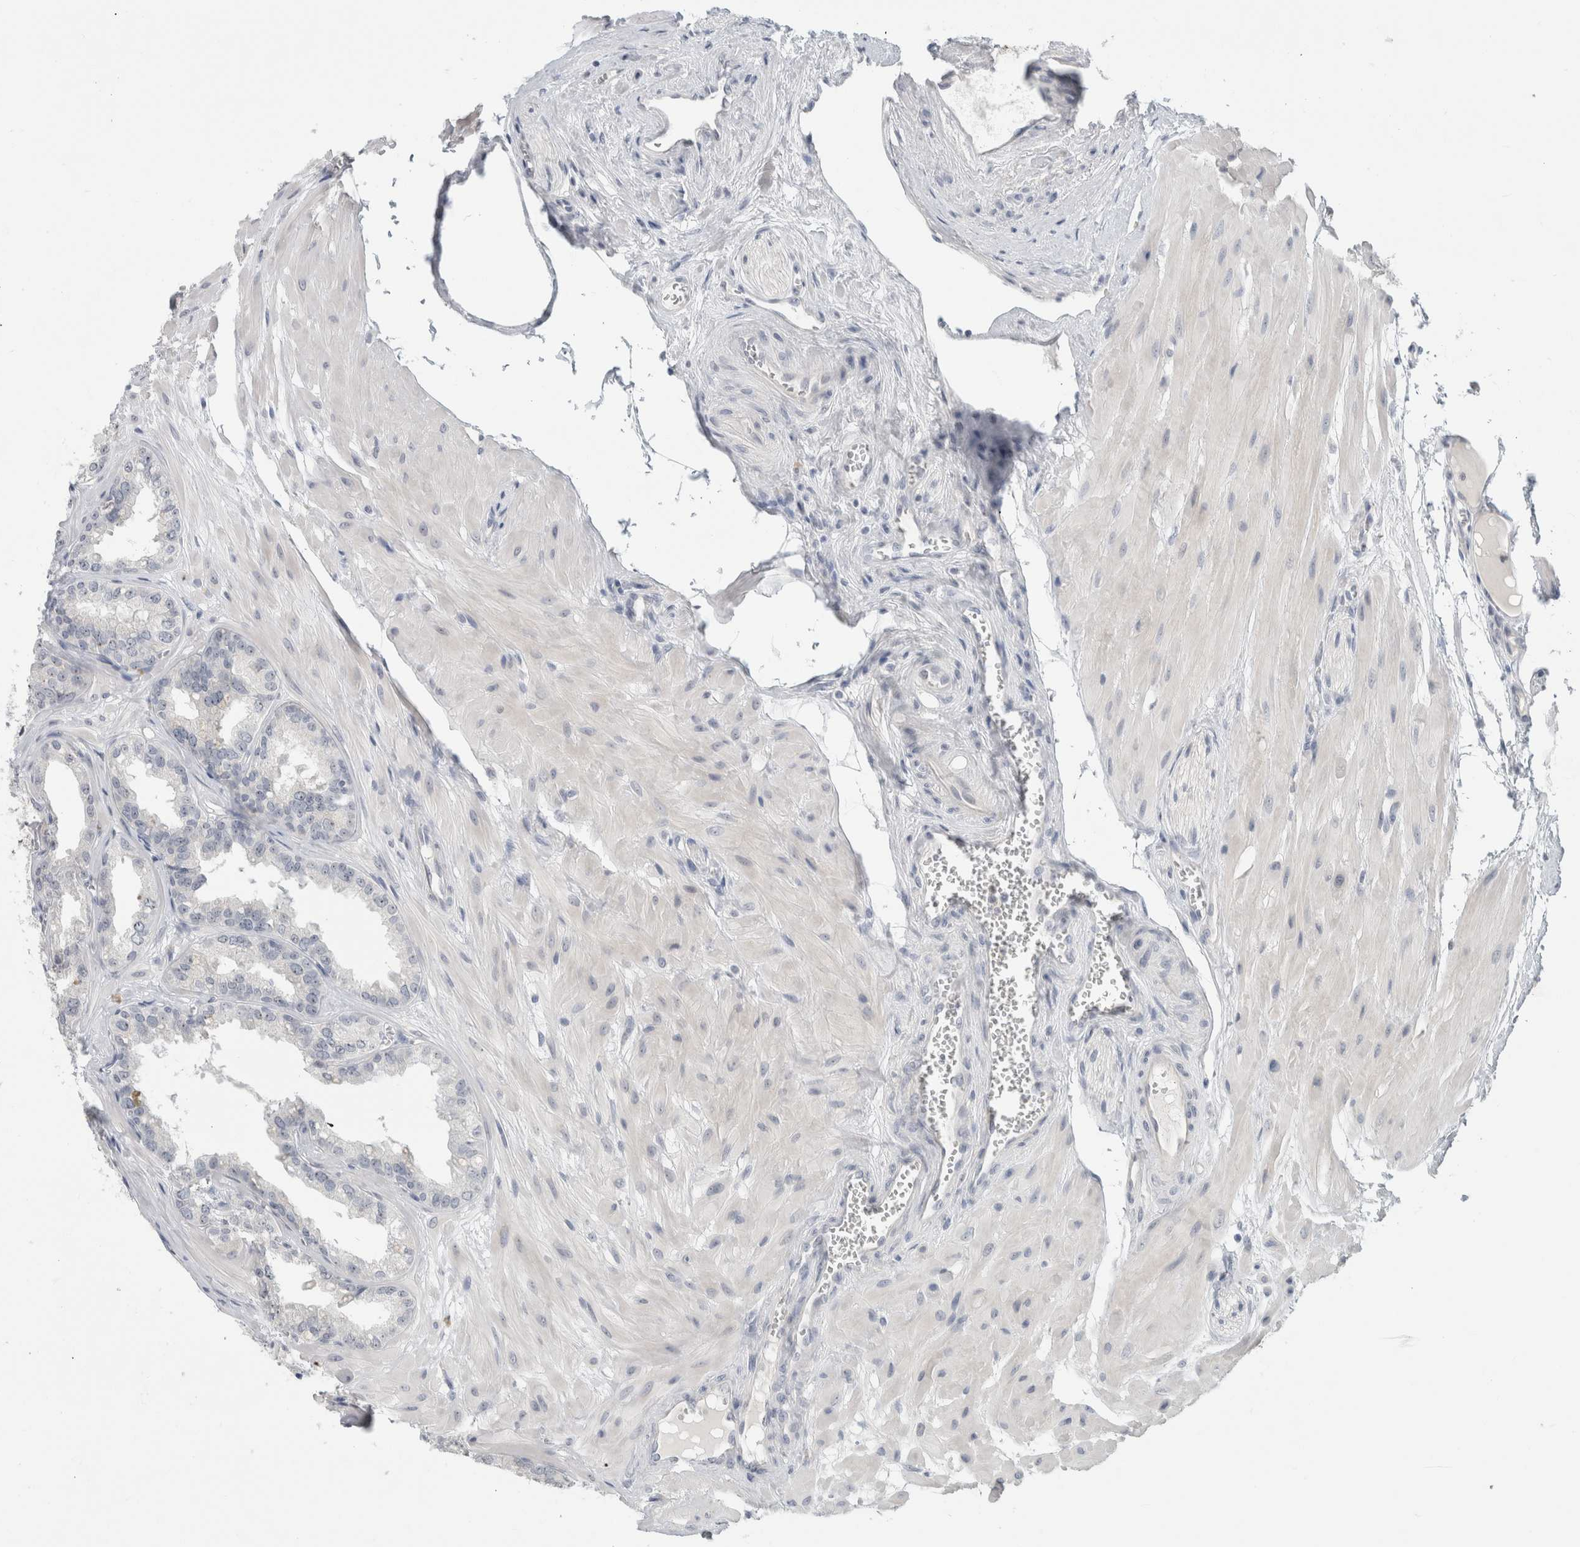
{"staining": {"intensity": "negative", "quantity": "none", "location": "none"}, "tissue": "seminal vesicle", "cell_type": "Glandular cells", "image_type": "normal", "snomed": [{"axis": "morphology", "description": "Normal tissue, NOS"}, {"axis": "topography", "description": "Prostate"}, {"axis": "topography", "description": "Seminal veicle"}], "caption": "Immunohistochemistry (IHC) photomicrograph of unremarkable seminal vesicle: human seminal vesicle stained with DAB (3,3'-diaminobenzidine) displays no significant protein positivity in glandular cells.", "gene": "FMR1NB", "patient": {"sex": "male", "age": 51}}